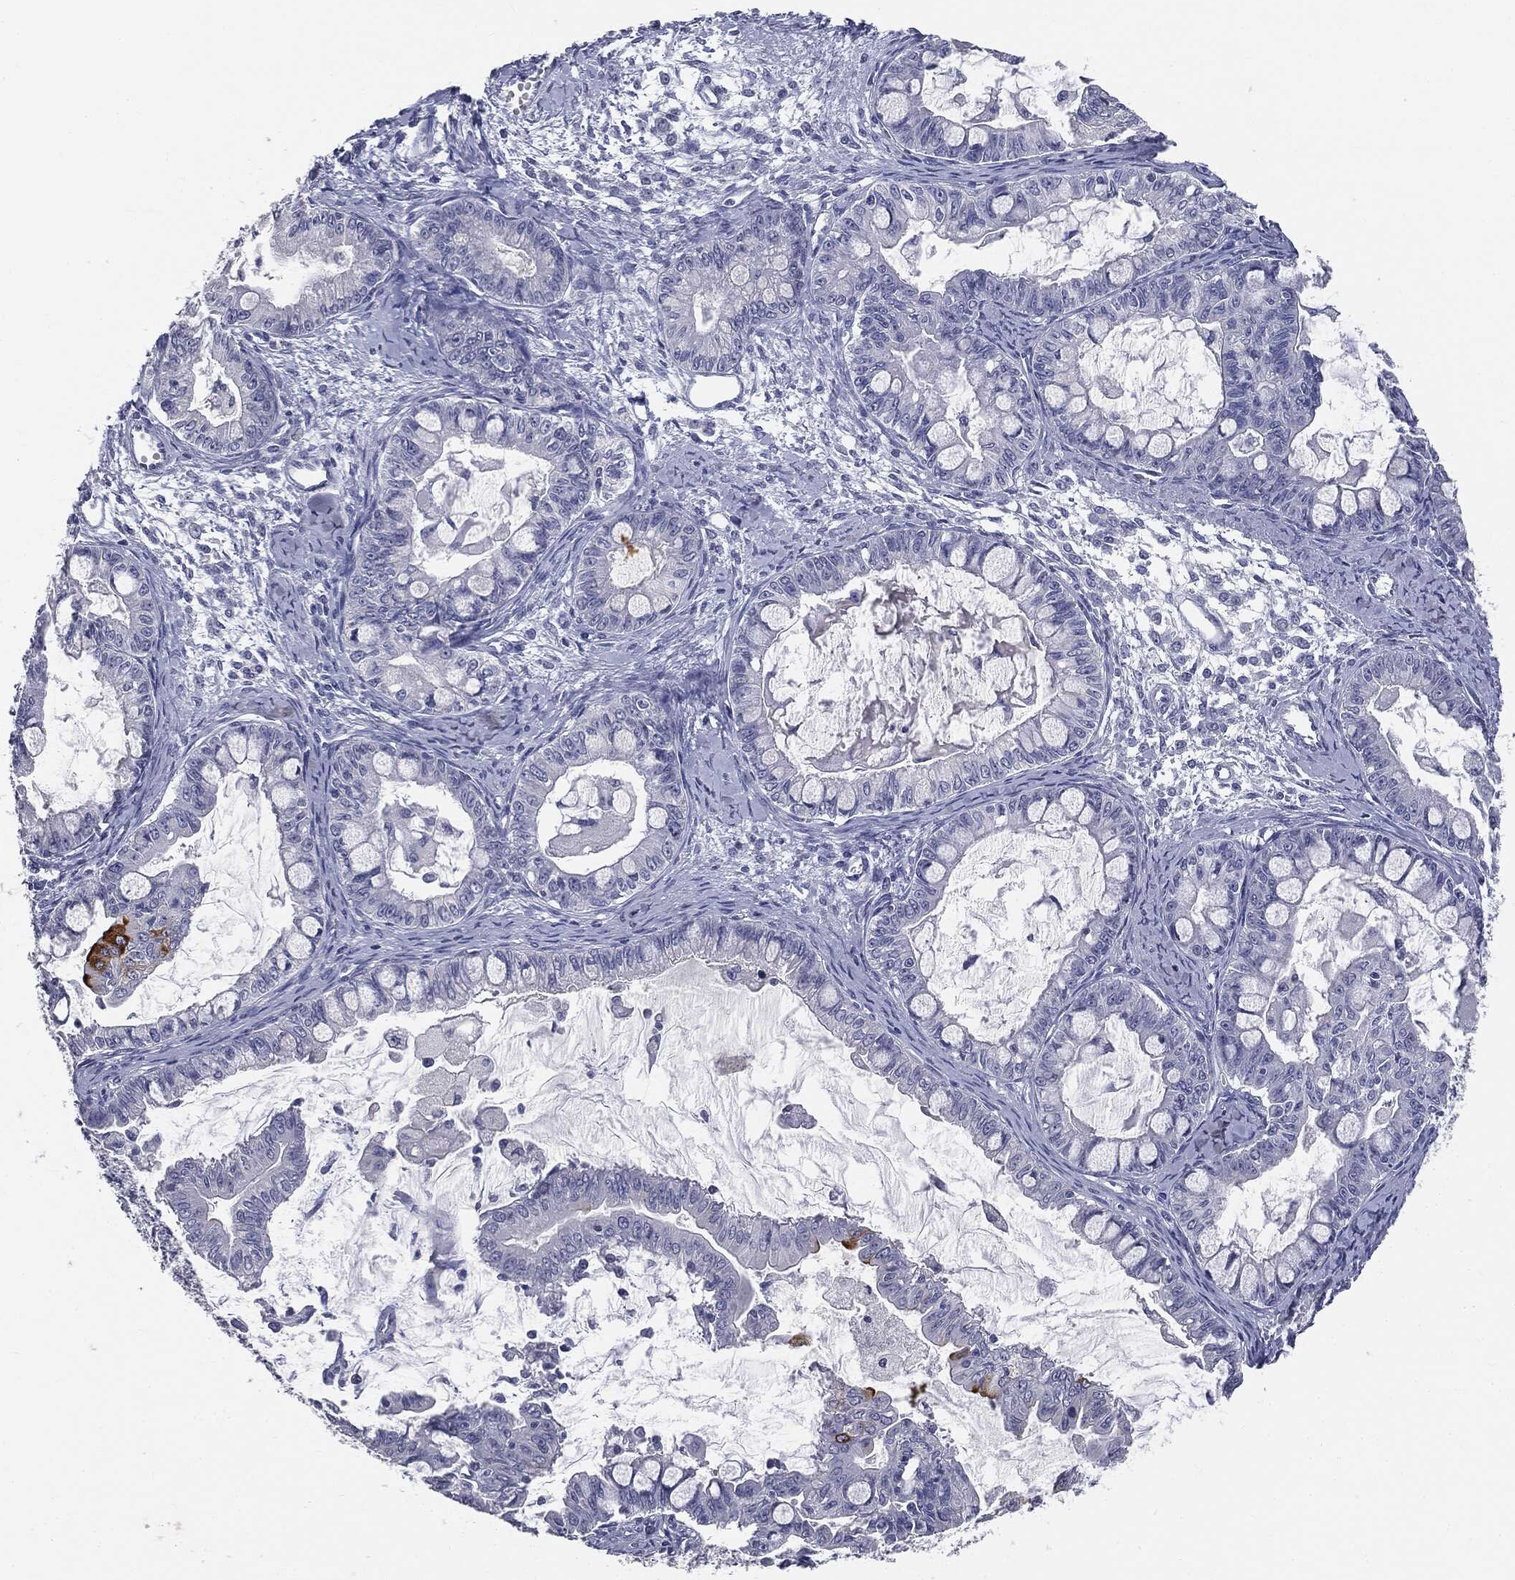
{"staining": {"intensity": "negative", "quantity": "none", "location": "none"}, "tissue": "ovarian cancer", "cell_type": "Tumor cells", "image_type": "cancer", "snomed": [{"axis": "morphology", "description": "Cystadenocarcinoma, mucinous, NOS"}, {"axis": "topography", "description": "Ovary"}], "caption": "Photomicrograph shows no significant protein staining in tumor cells of ovarian cancer (mucinous cystadenocarcinoma).", "gene": "AFP", "patient": {"sex": "female", "age": 63}}